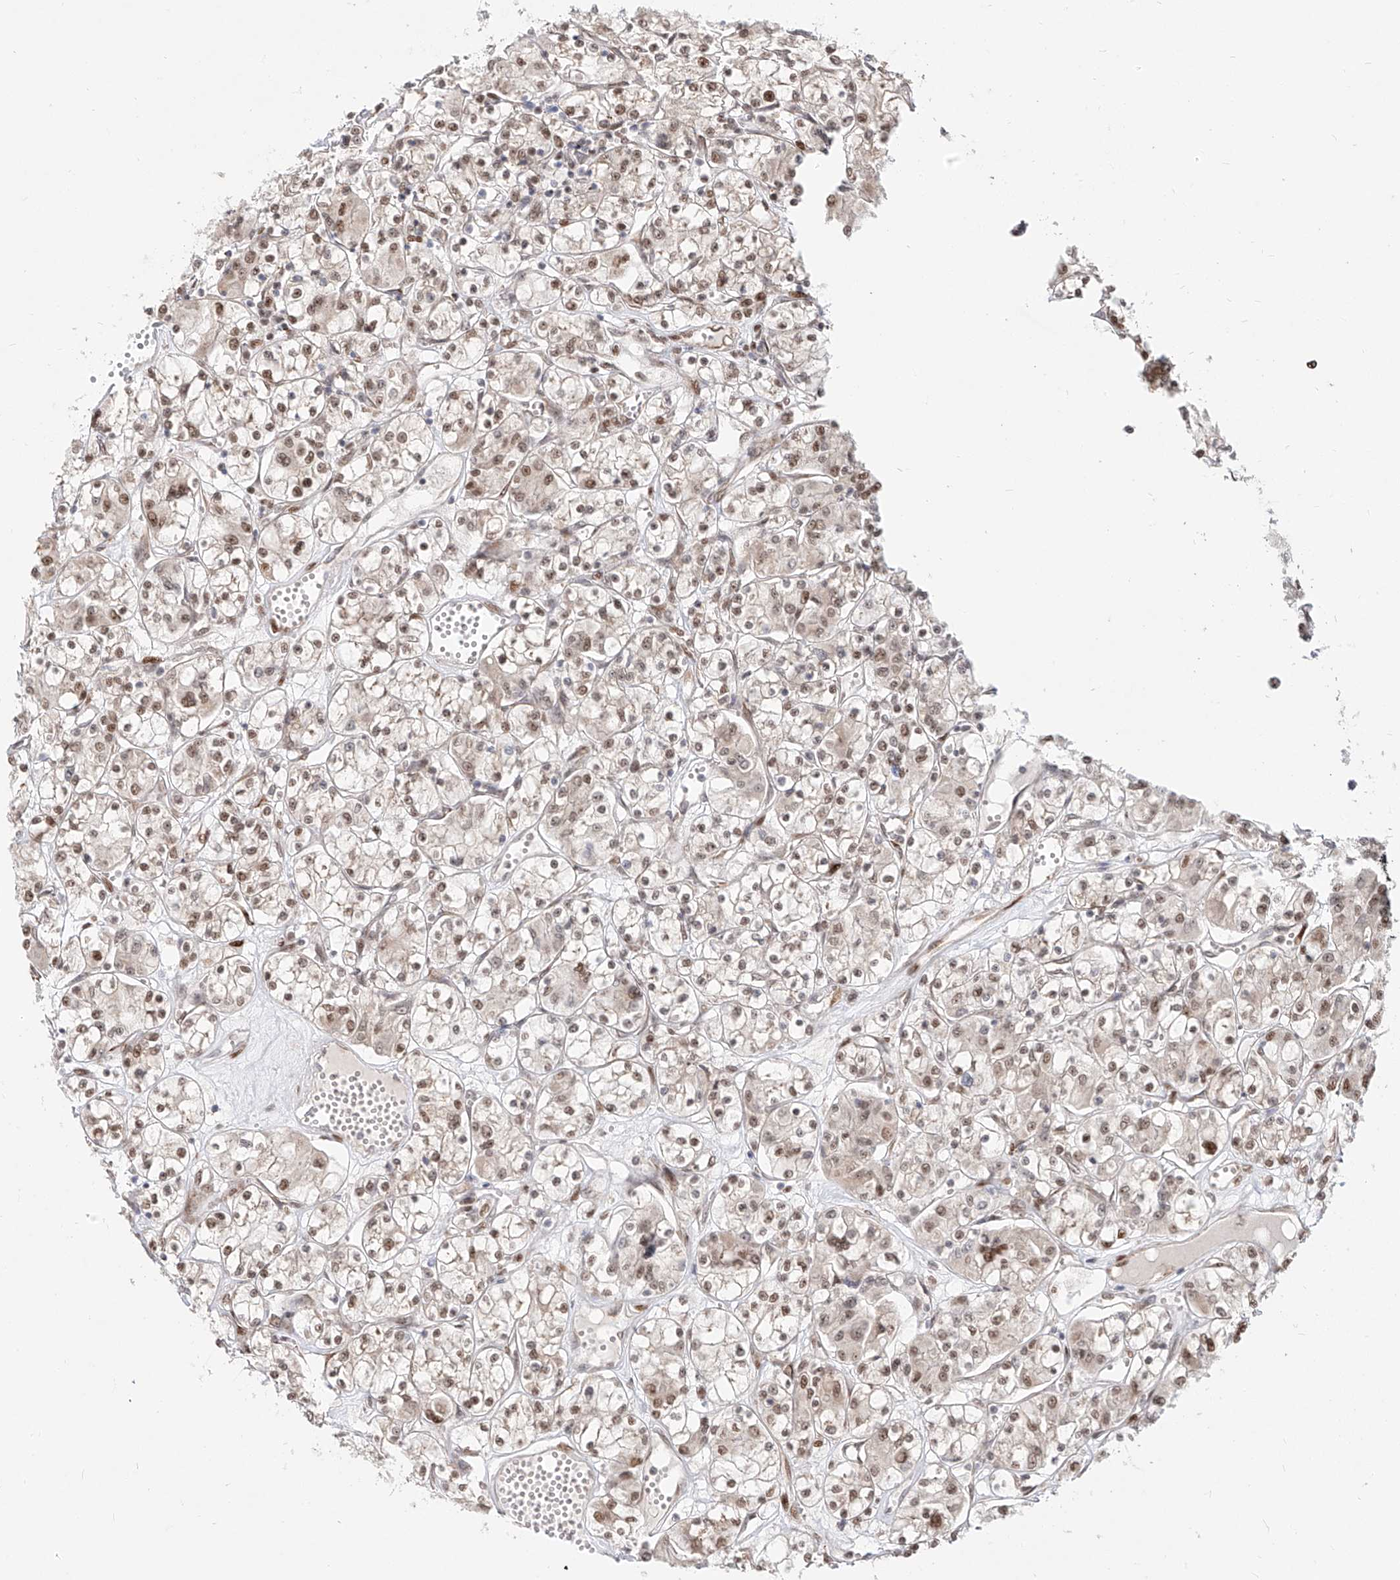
{"staining": {"intensity": "moderate", "quantity": ">75%", "location": "nuclear"}, "tissue": "renal cancer", "cell_type": "Tumor cells", "image_type": "cancer", "snomed": [{"axis": "morphology", "description": "Adenocarcinoma, NOS"}, {"axis": "topography", "description": "Kidney"}], "caption": "Approximately >75% of tumor cells in human renal cancer (adenocarcinoma) exhibit moderate nuclear protein expression as visualized by brown immunohistochemical staining.", "gene": "ZNF710", "patient": {"sex": "female", "age": 59}}